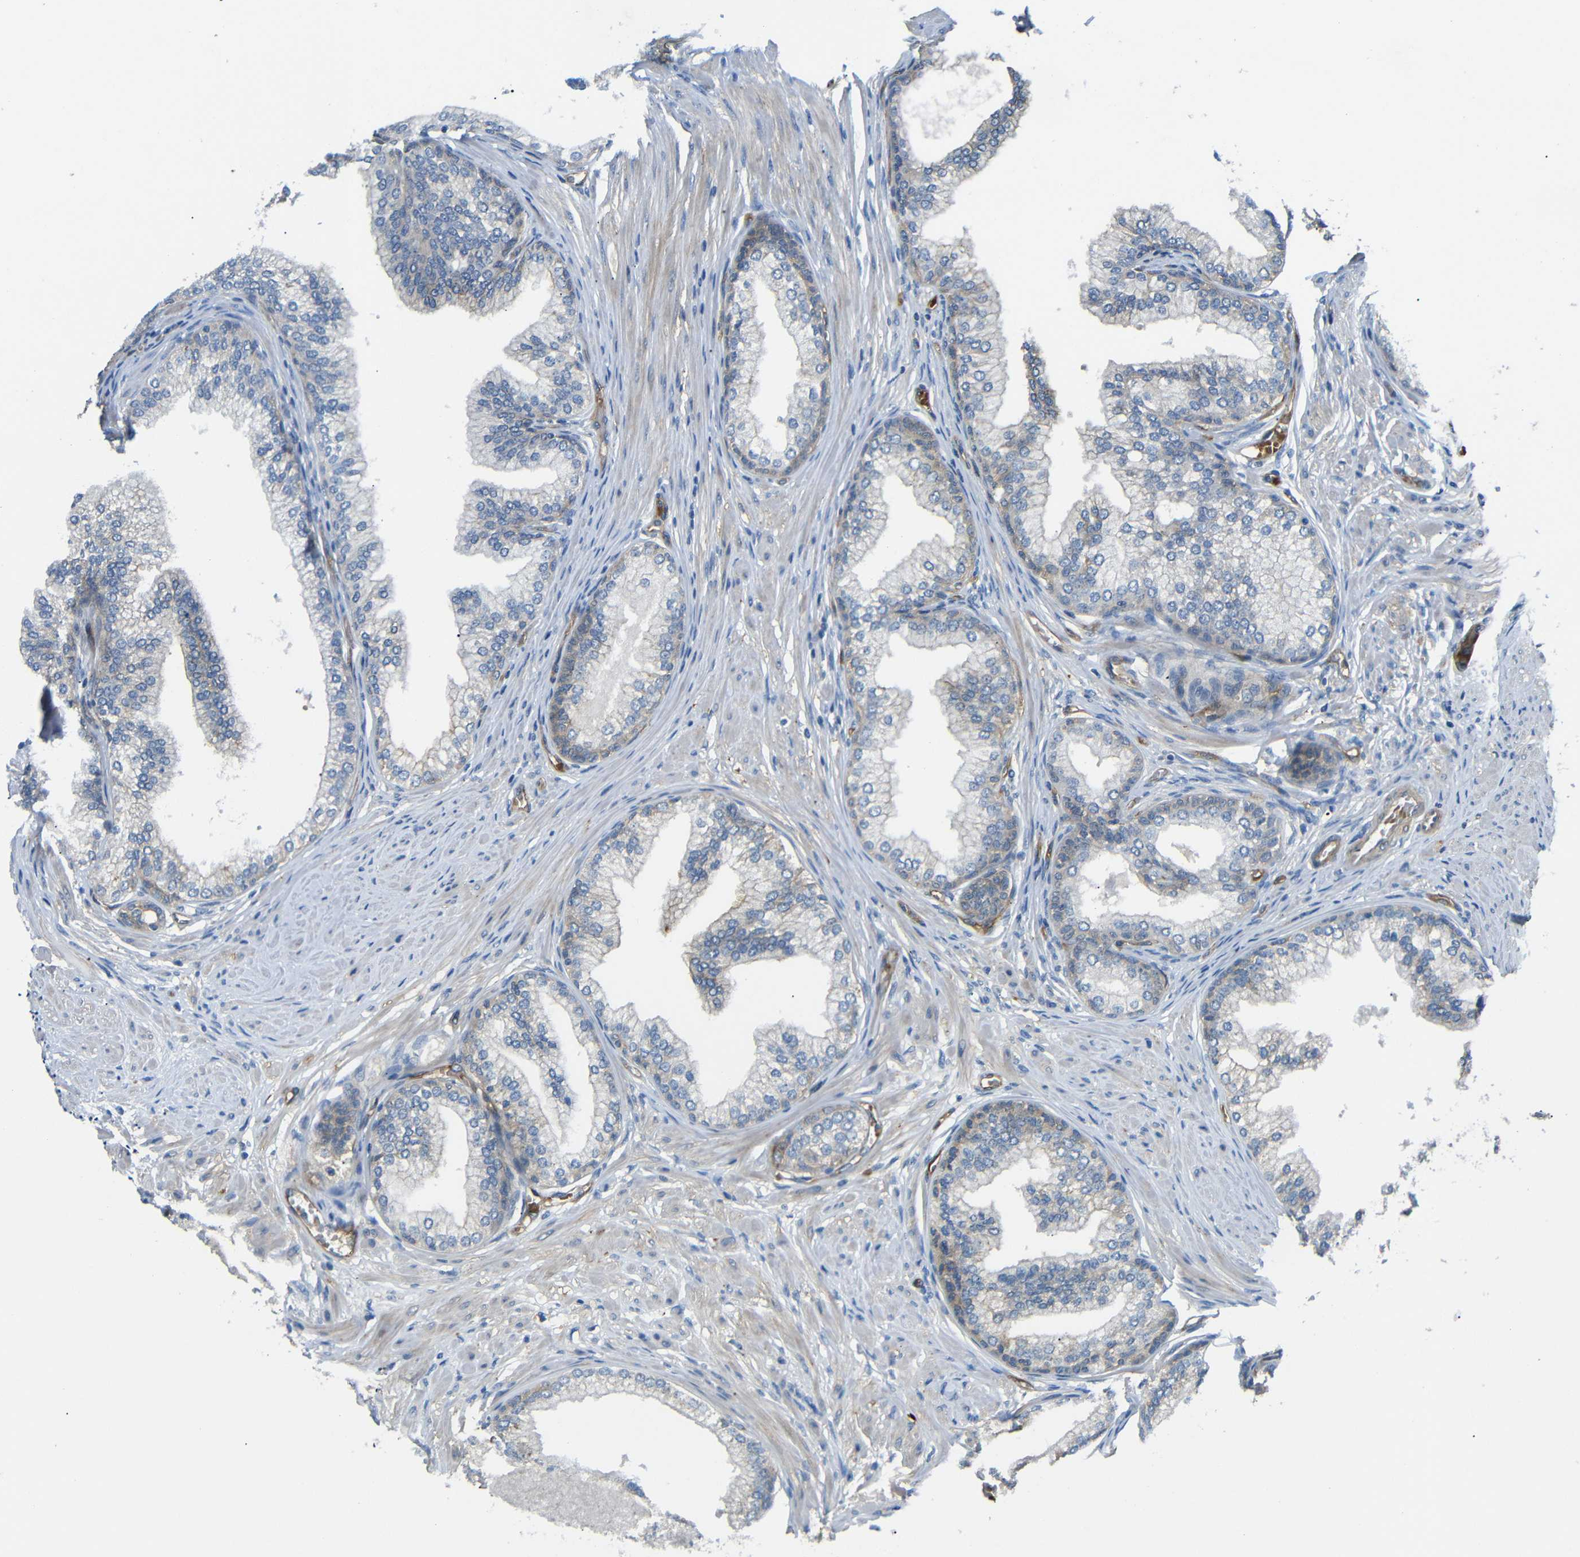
{"staining": {"intensity": "moderate", "quantity": "<25%", "location": "cytoplasmic/membranous"}, "tissue": "prostate", "cell_type": "Glandular cells", "image_type": "normal", "snomed": [{"axis": "morphology", "description": "Normal tissue, NOS"}, {"axis": "morphology", "description": "Urothelial carcinoma, Low grade"}, {"axis": "topography", "description": "Urinary bladder"}, {"axis": "topography", "description": "Prostate"}], "caption": "DAB immunohistochemical staining of normal human prostate shows moderate cytoplasmic/membranous protein staining in approximately <25% of glandular cells.", "gene": "MYO1B", "patient": {"sex": "male", "age": 60}}